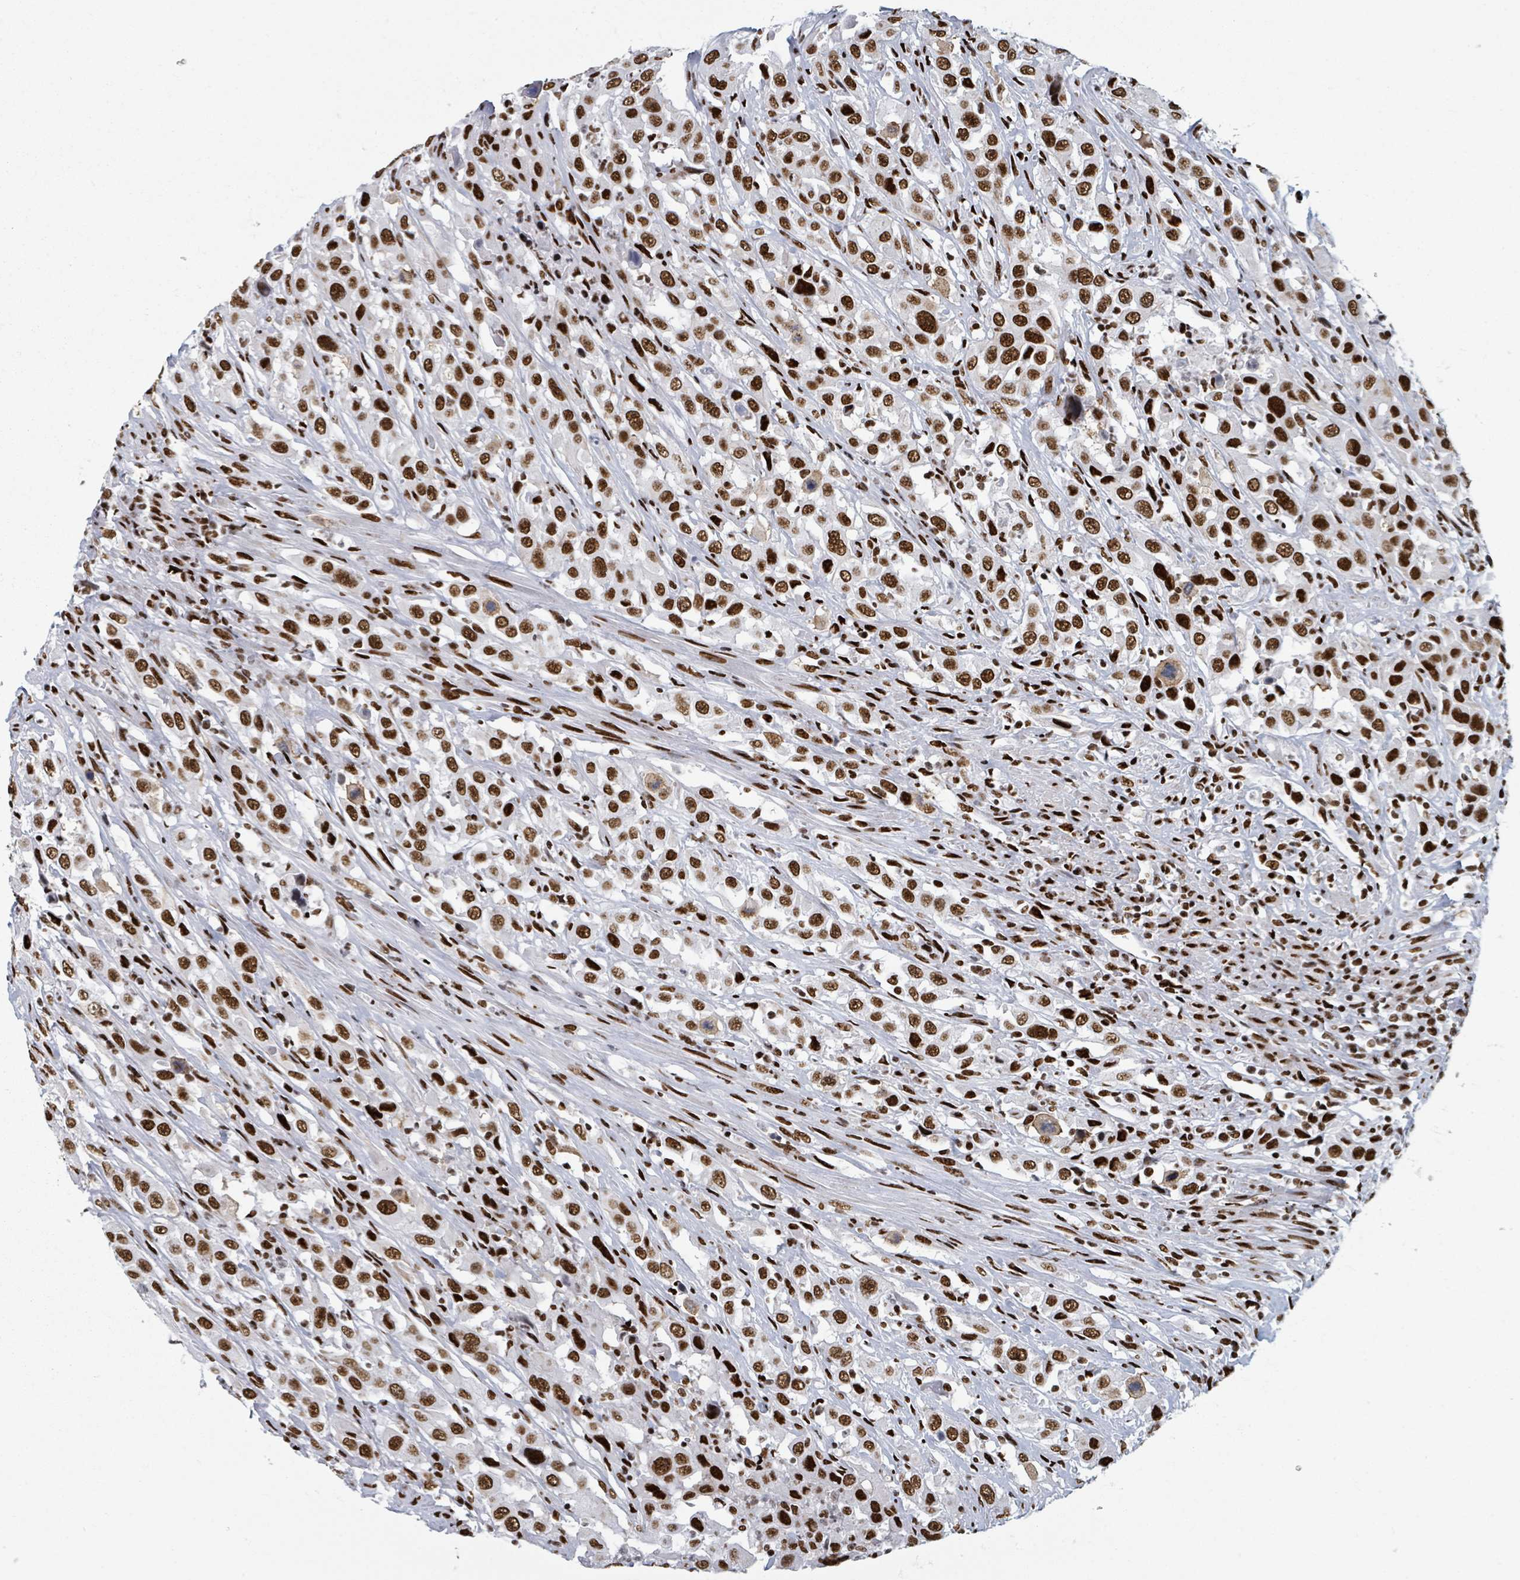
{"staining": {"intensity": "strong", "quantity": ">75%", "location": "nuclear"}, "tissue": "urothelial cancer", "cell_type": "Tumor cells", "image_type": "cancer", "snomed": [{"axis": "morphology", "description": "Urothelial carcinoma, High grade"}, {"axis": "topography", "description": "Urinary bladder"}], "caption": "Brown immunohistochemical staining in human urothelial carcinoma (high-grade) demonstrates strong nuclear staining in about >75% of tumor cells.", "gene": "DHX16", "patient": {"sex": "male", "age": 61}}